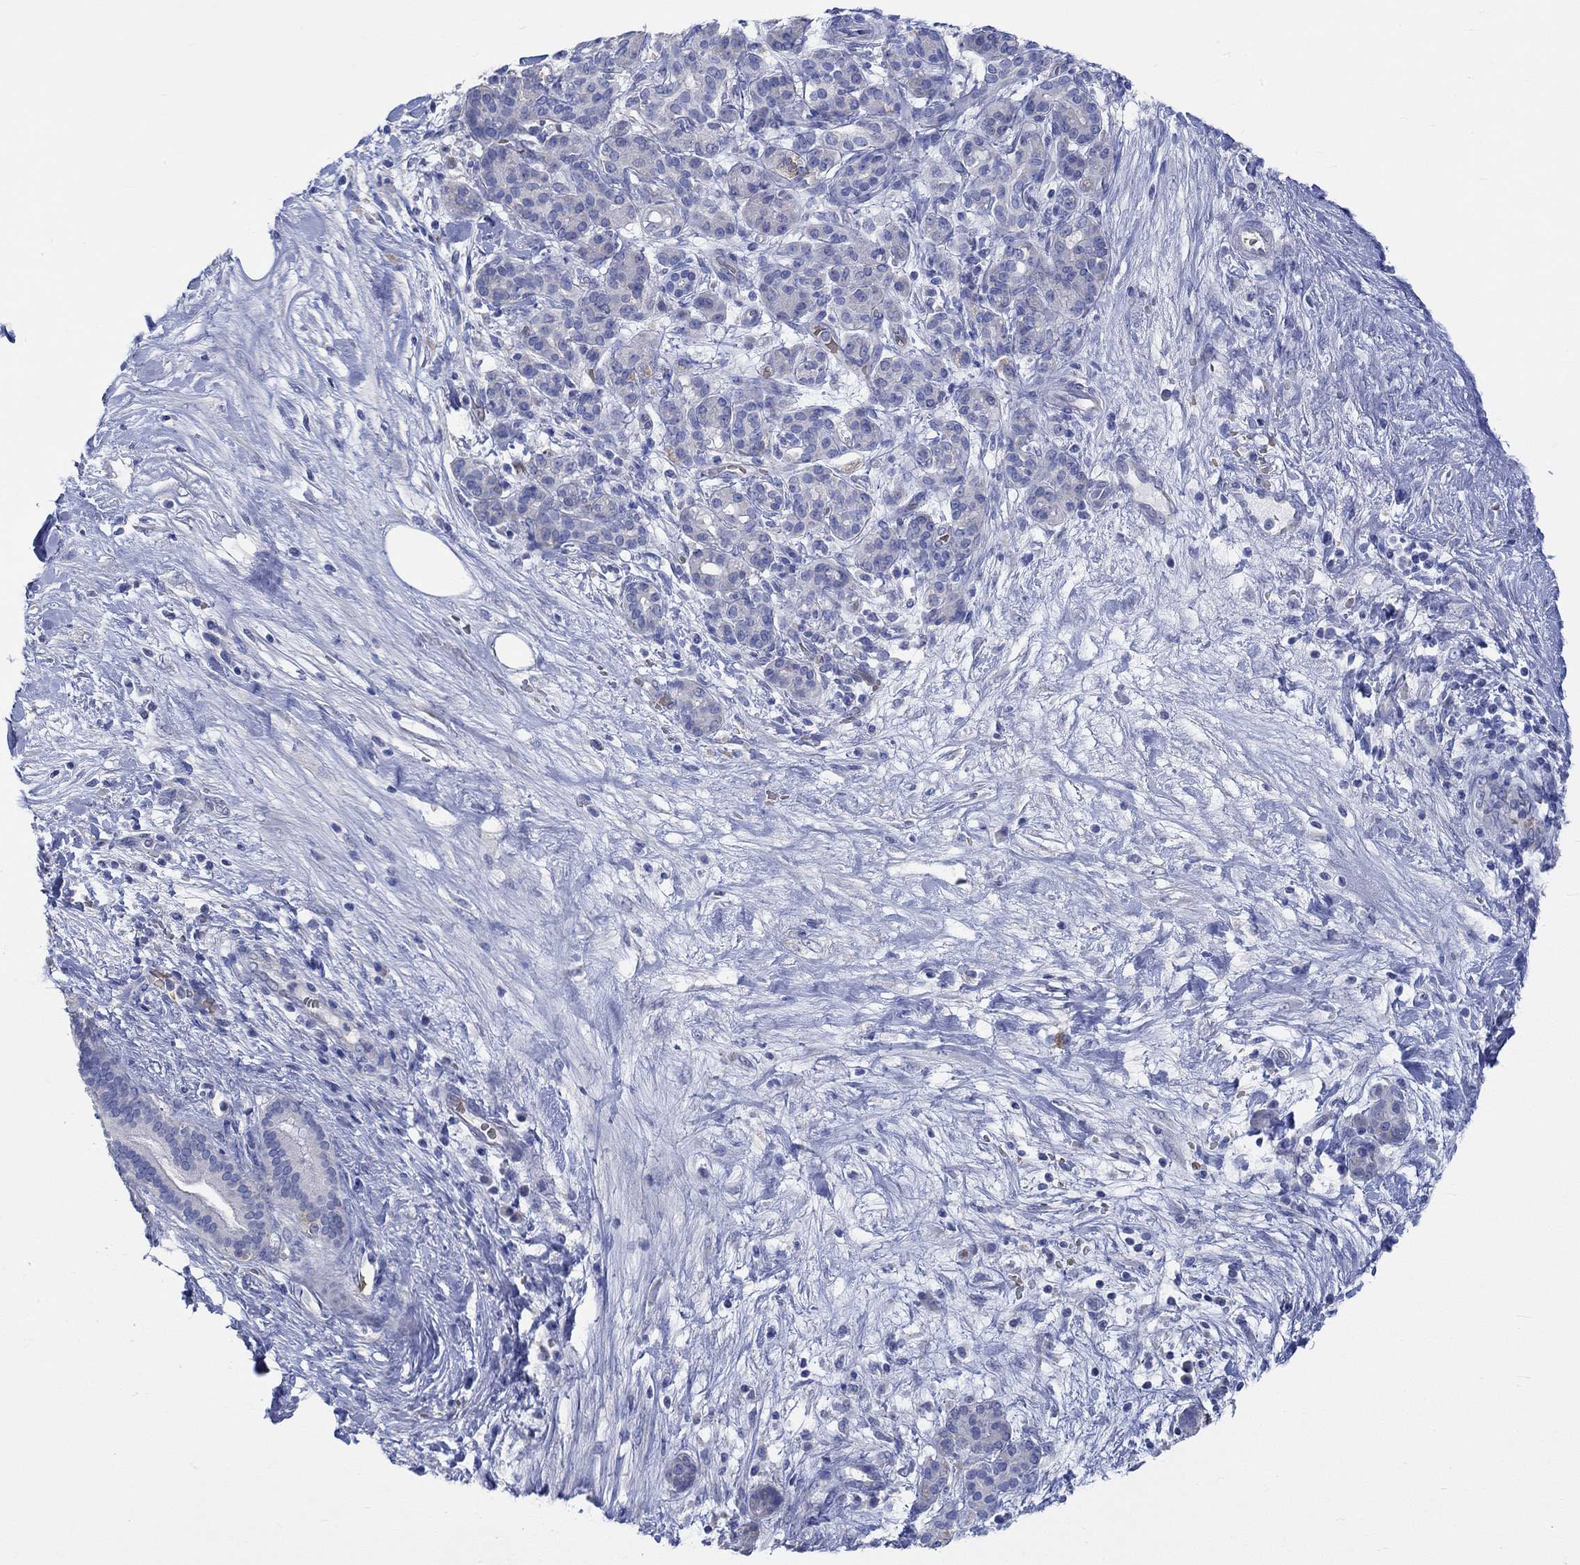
{"staining": {"intensity": "negative", "quantity": "none", "location": "none"}, "tissue": "pancreatic cancer", "cell_type": "Tumor cells", "image_type": "cancer", "snomed": [{"axis": "morphology", "description": "Adenocarcinoma, NOS"}, {"axis": "topography", "description": "Pancreas"}], "caption": "An IHC photomicrograph of adenocarcinoma (pancreatic) is shown. There is no staining in tumor cells of adenocarcinoma (pancreatic). The staining was performed using DAB to visualize the protein expression in brown, while the nuclei were stained in blue with hematoxylin (Magnification: 20x).", "gene": "KCNA1", "patient": {"sex": "male", "age": 44}}